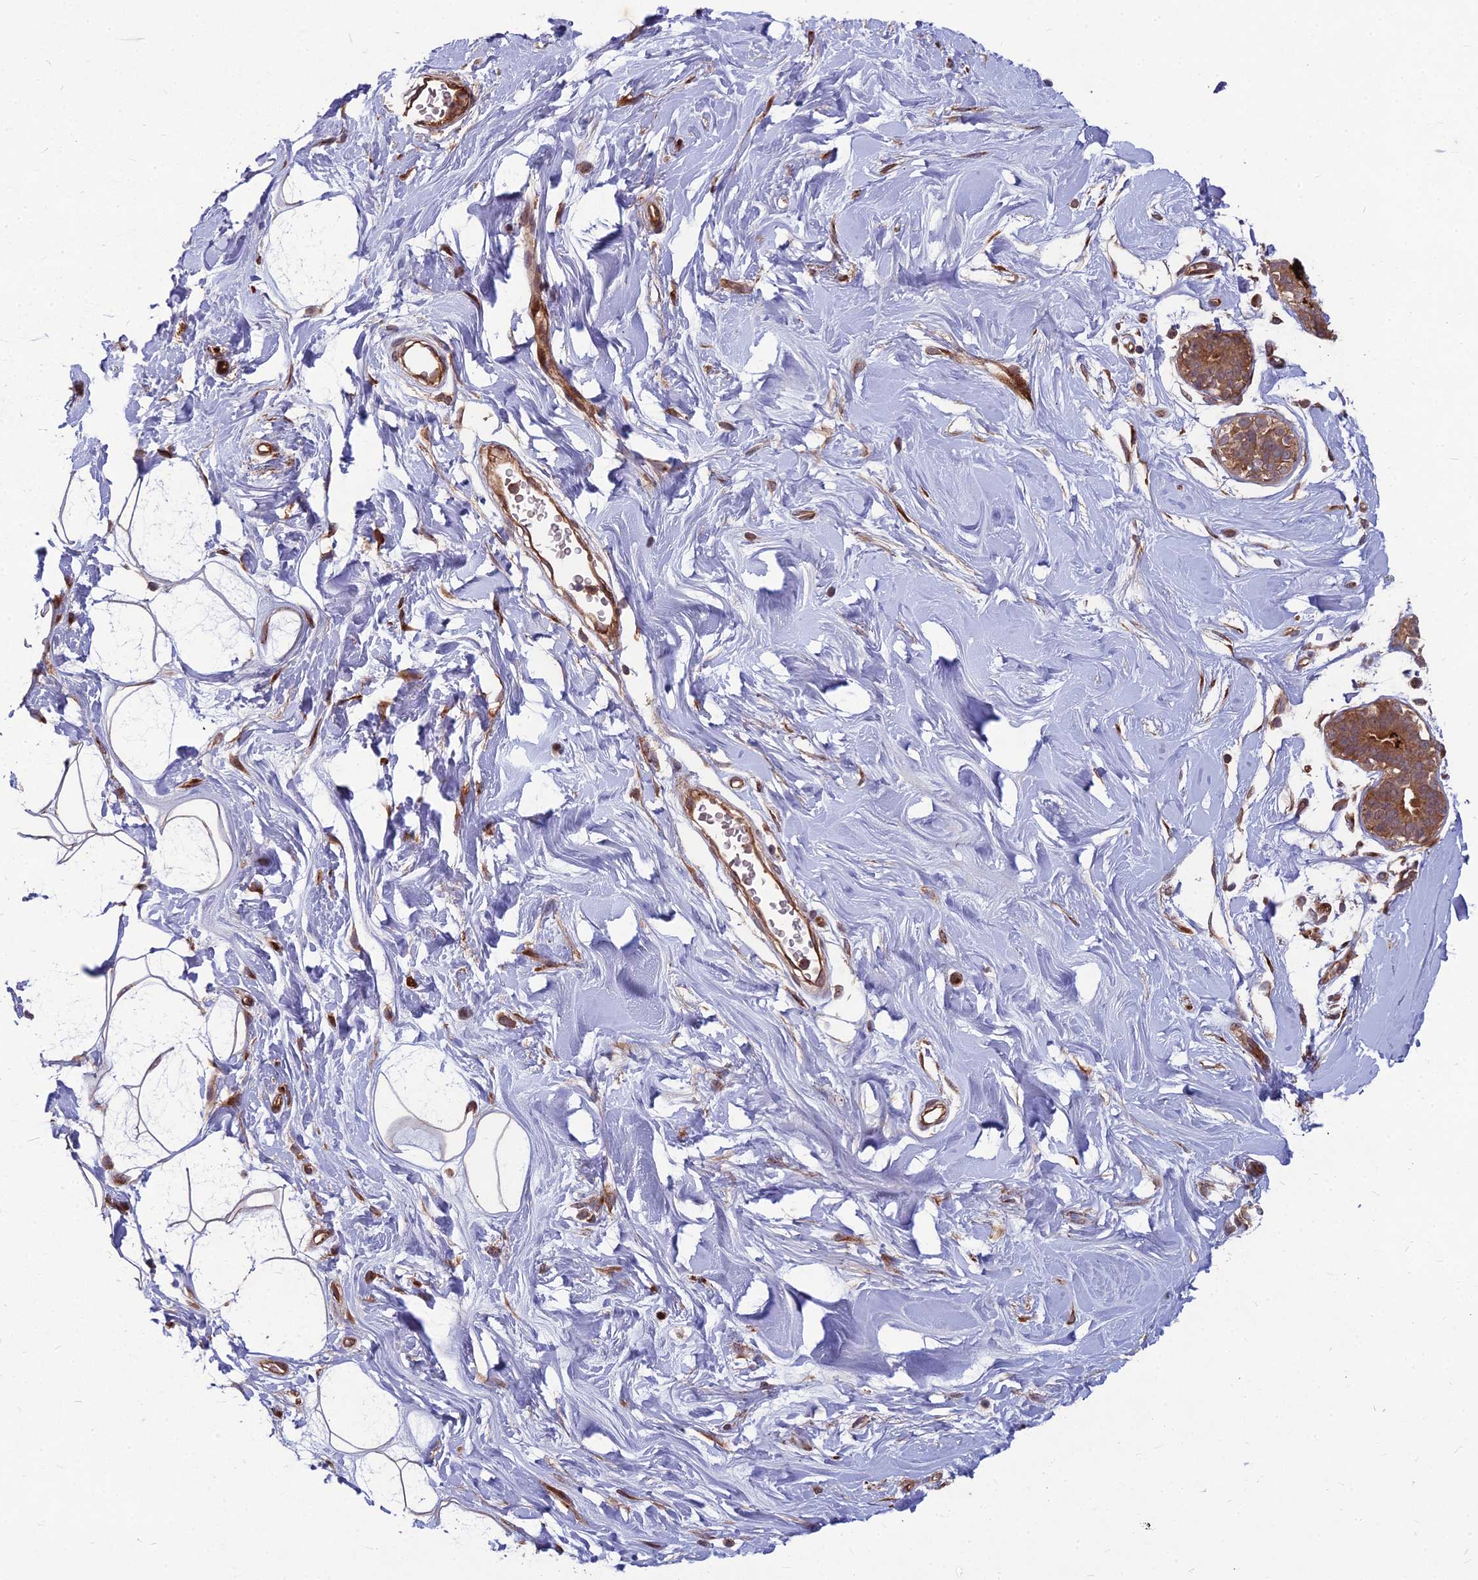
{"staining": {"intensity": "negative", "quantity": "none", "location": "none"}, "tissue": "adipose tissue", "cell_type": "Adipocytes", "image_type": "normal", "snomed": [{"axis": "morphology", "description": "Normal tissue, NOS"}, {"axis": "topography", "description": "Breast"}], "caption": "This photomicrograph is of benign adipose tissue stained with immunohistochemistry to label a protein in brown with the nuclei are counter-stained blue. There is no staining in adipocytes.", "gene": "MFSD8", "patient": {"sex": "female", "age": 26}}